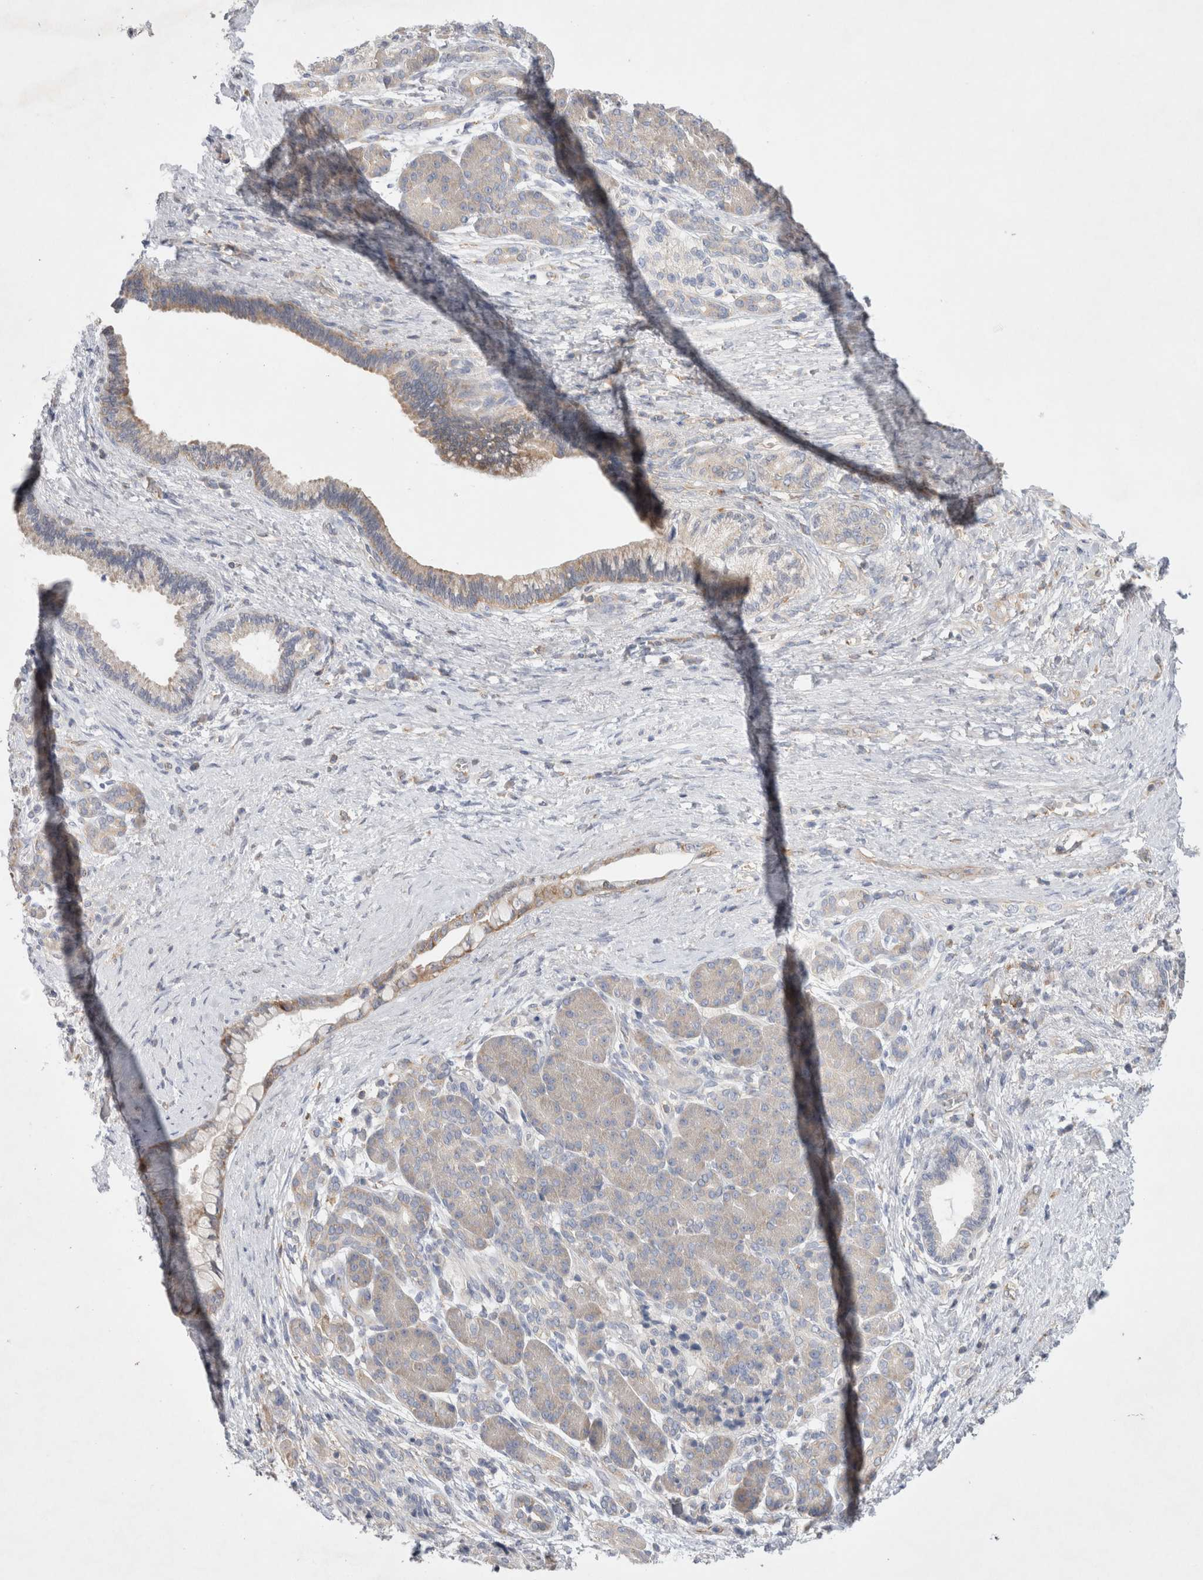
{"staining": {"intensity": "moderate", "quantity": "<25%", "location": "cytoplasmic/membranous"}, "tissue": "pancreatic cancer", "cell_type": "Tumor cells", "image_type": "cancer", "snomed": [{"axis": "morphology", "description": "Adenocarcinoma, NOS"}, {"axis": "topography", "description": "Pancreas"}], "caption": "Immunohistochemistry (IHC) (DAB (3,3'-diaminobenzidine)) staining of pancreatic cancer reveals moderate cytoplasmic/membranous protein staining in about <25% of tumor cells. (Brightfield microscopy of DAB IHC at high magnification).", "gene": "ZNF23", "patient": {"sex": "male", "age": 59}}